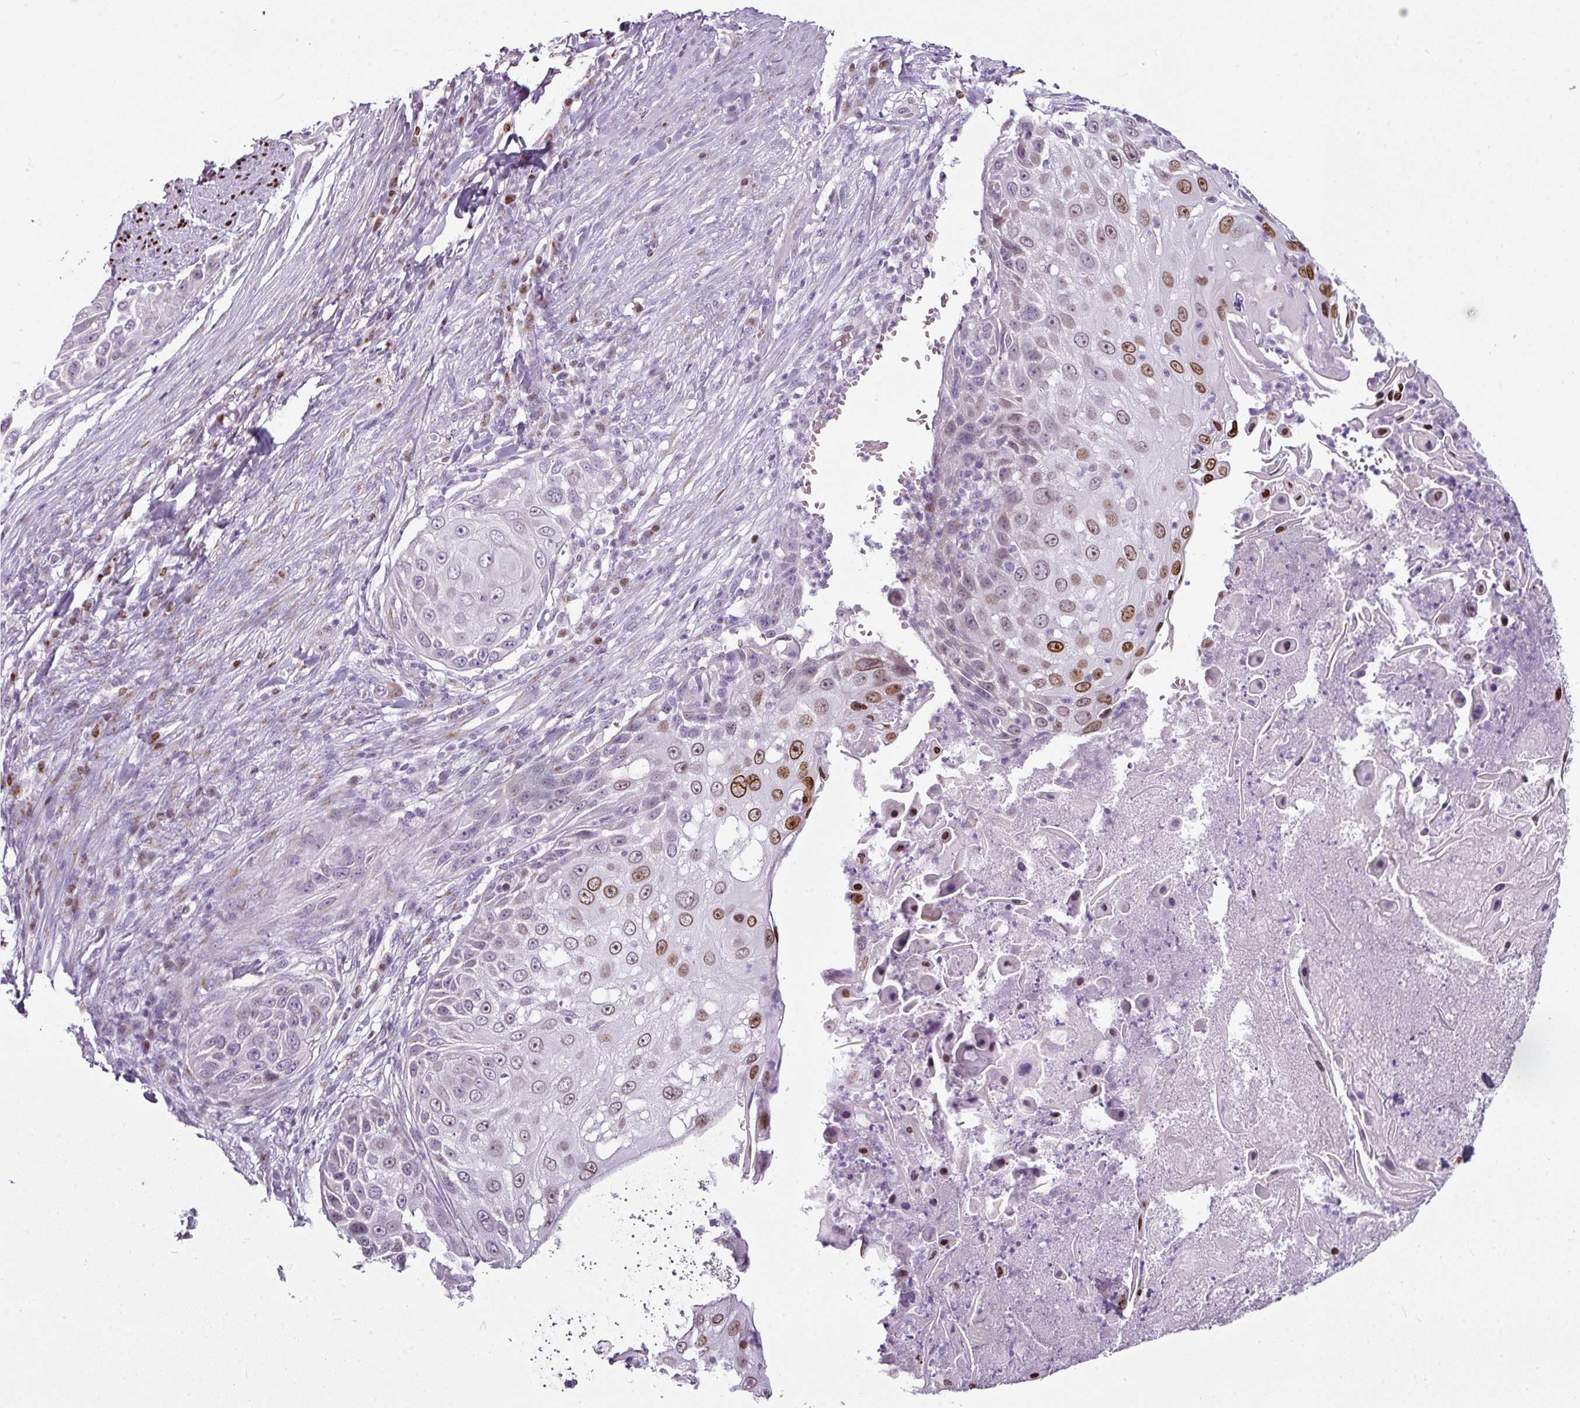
{"staining": {"intensity": "strong", "quantity": "<25%", "location": "cytoplasmic/membranous,nuclear"}, "tissue": "skin cancer", "cell_type": "Tumor cells", "image_type": "cancer", "snomed": [{"axis": "morphology", "description": "Squamous cell carcinoma, NOS"}, {"axis": "topography", "description": "Skin"}], "caption": "High-power microscopy captured an immunohistochemistry (IHC) image of skin squamous cell carcinoma, revealing strong cytoplasmic/membranous and nuclear positivity in about <25% of tumor cells.", "gene": "SYT8", "patient": {"sex": "female", "age": 44}}